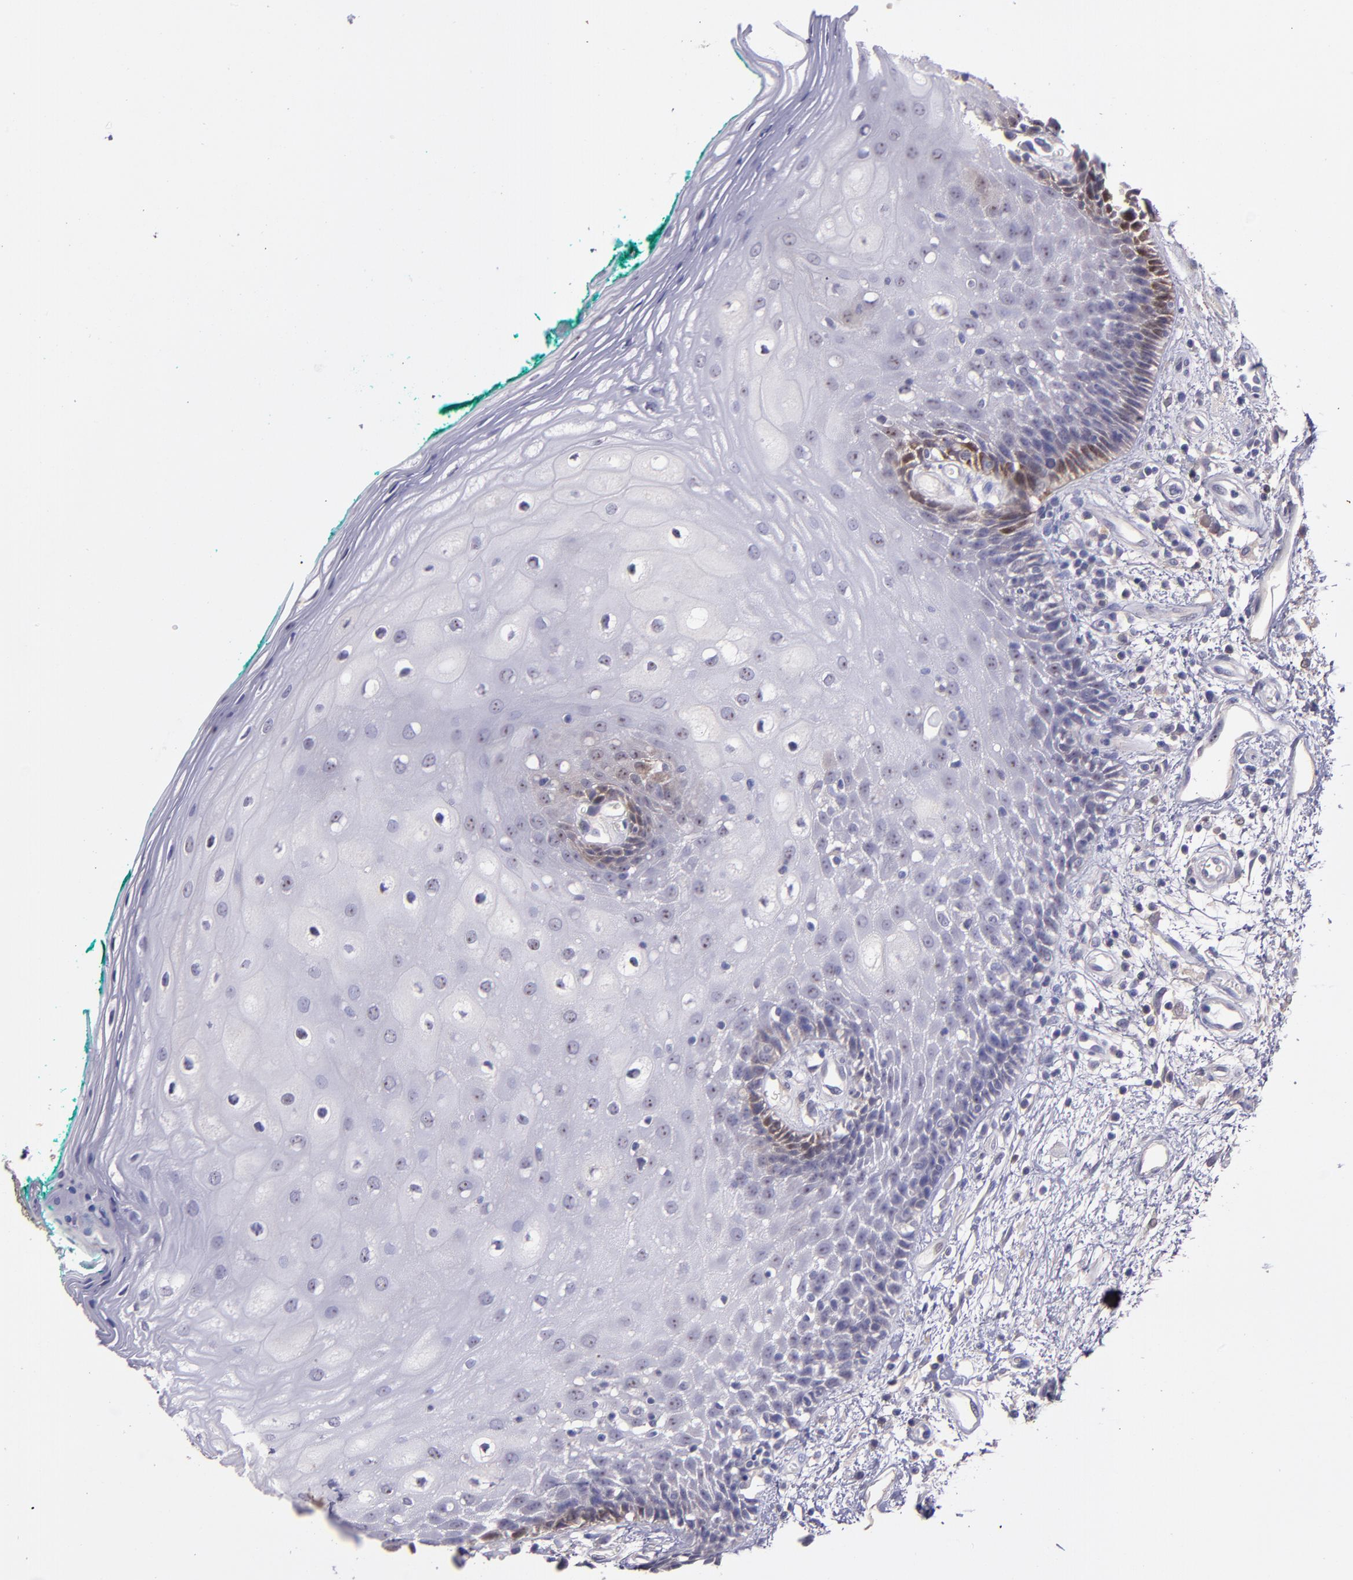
{"staining": {"intensity": "weak", "quantity": "<25%", "location": "cytoplasmic/membranous"}, "tissue": "oral mucosa", "cell_type": "Squamous epithelial cells", "image_type": "normal", "snomed": [{"axis": "morphology", "description": "Normal tissue, NOS"}, {"axis": "morphology", "description": "Squamous cell carcinoma, NOS"}, {"axis": "topography", "description": "Skeletal muscle"}, {"axis": "topography", "description": "Oral tissue"}, {"axis": "topography", "description": "Head-Neck"}], "caption": "This is an immunohistochemistry photomicrograph of benign oral mucosa. There is no staining in squamous epithelial cells.", "gene": "PAPPA", "patient": {"sex": "female", "age": 84}}